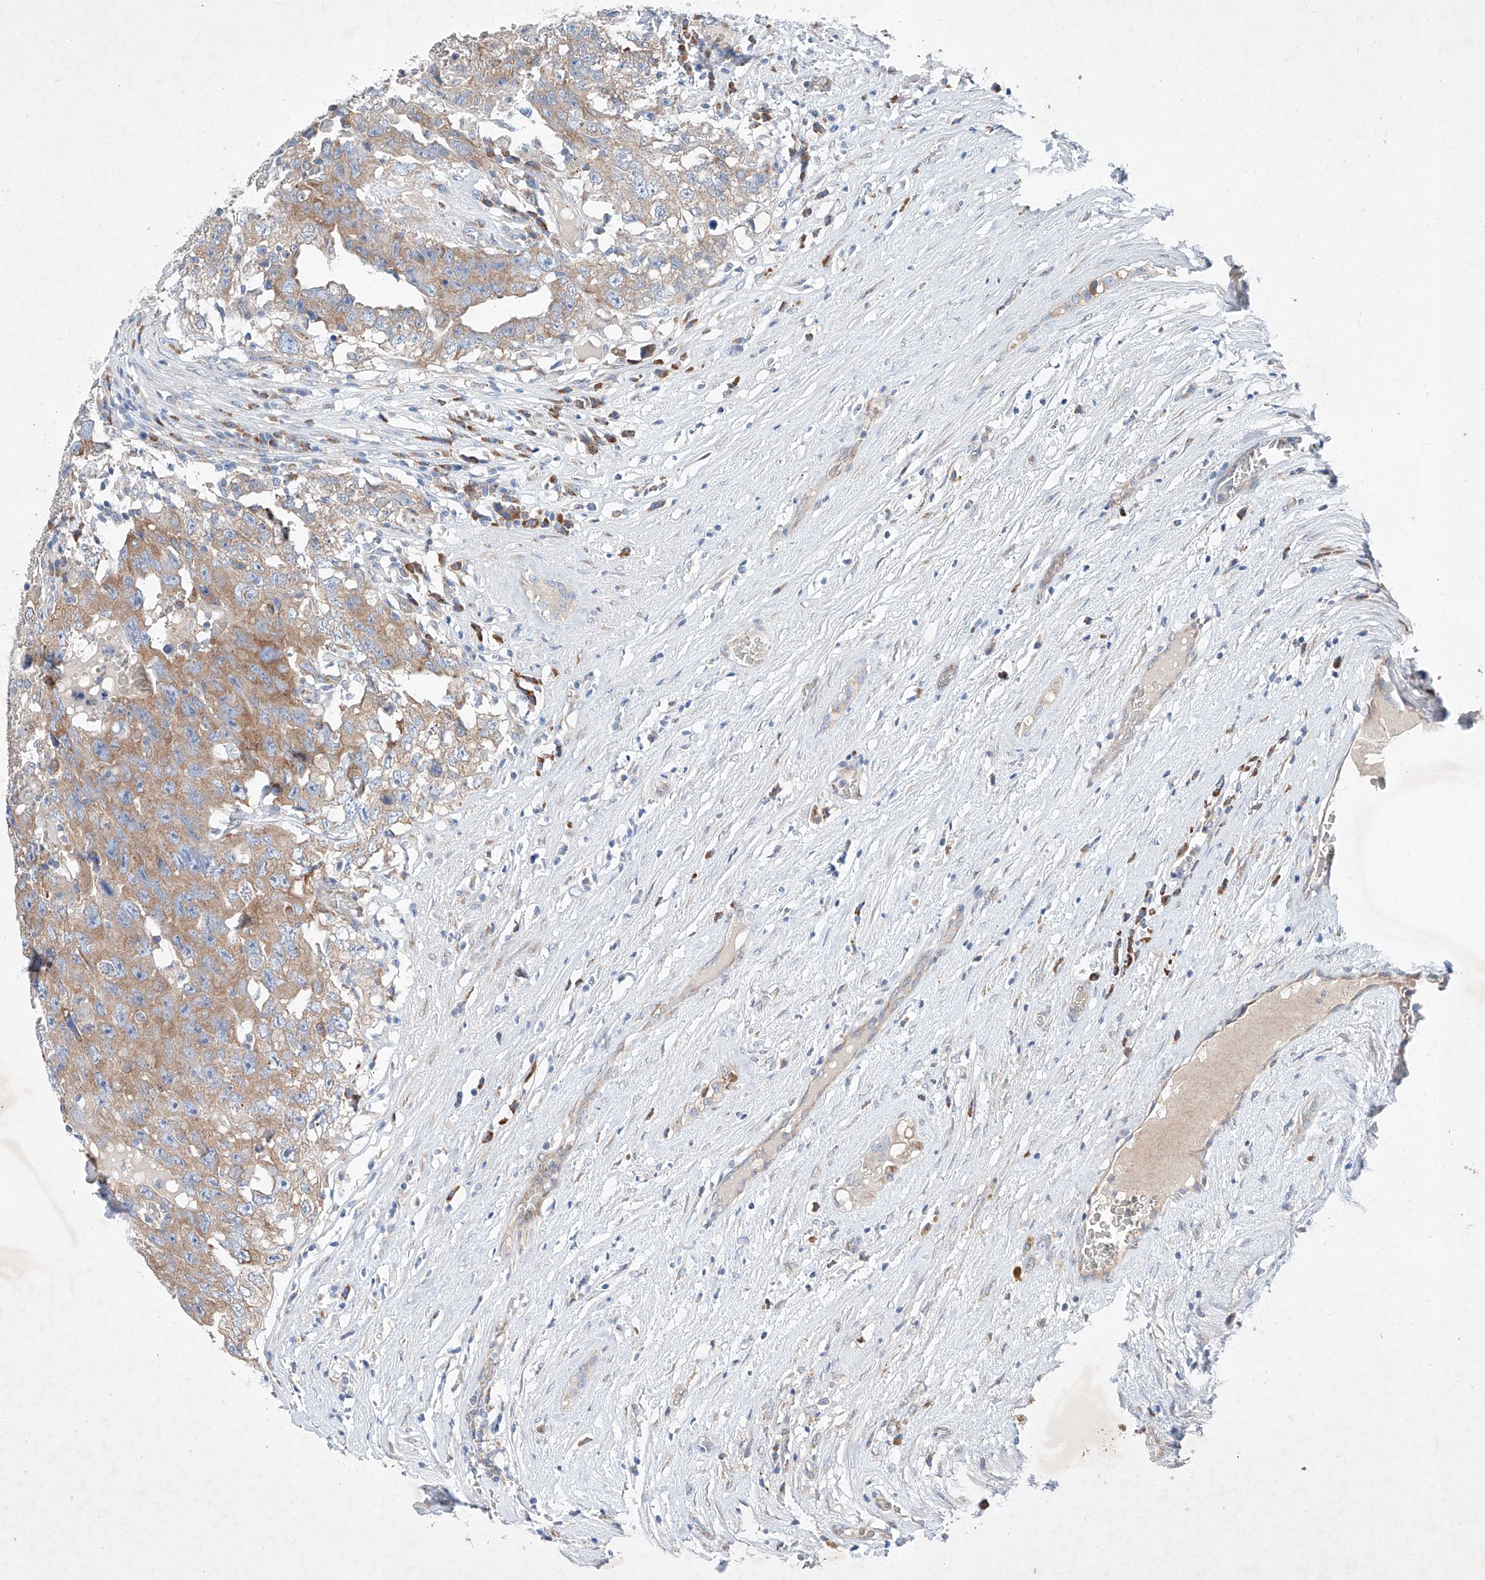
{"staining": {"intensity": "moderate", "quantity": ">75%", "location": "cytoplasmic/membranous"}, "tissue": "testis cancer", "cell_type": "Tumor cells", "image_type": "cancer", "snomed": [{"axis": "morphology", "description": "Carcinoma, Embryonal, NOS"}, {"axis": "topography", "description": "Testis"}], "caption": "Protein expression analysis of testis embryonal carcinoma shows moderate cytoplasmic/membranous staining in about >75% of tumor cells.", "gene": "FASTK", "patient": {"sex": "male", "age": 26}}